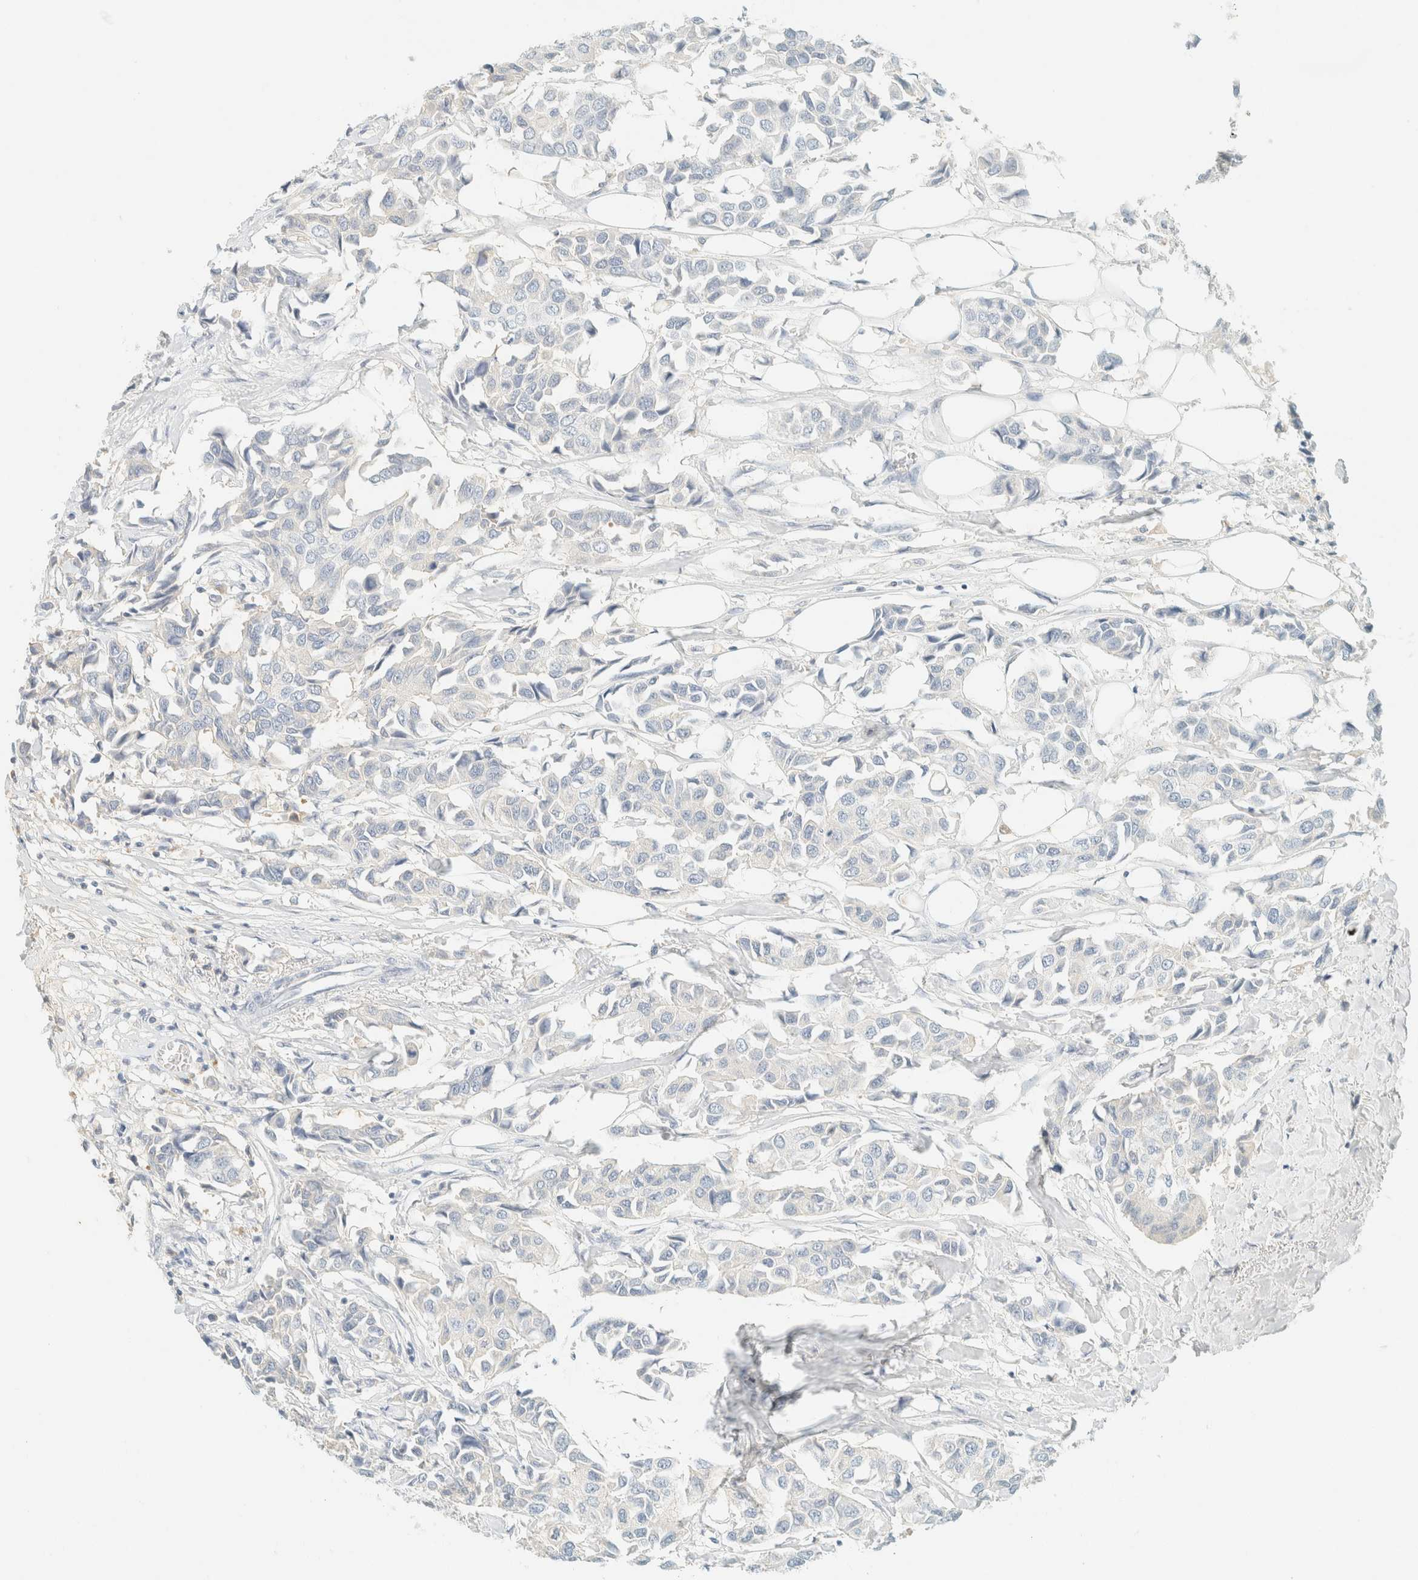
{"staining": {"intensity": "negative", "quantity": "none", "location": "none"}, "tissue": "breast cancer", "cell_type": "Tumor cells", "image_type": "cancer", "snomed": [{"axis": "morphology", "description": "Duct carcinoma"}, {"axis": "topography", "description": "Breast"}], "caption": "IHC photomicrograph of neoplastic tissue: human breast invasive ductal carcinoma stained with DAB displays no significant protein staining in tumor cells.", "gene": "GPA33", "patient": {"sex": "female", "age": 80}}